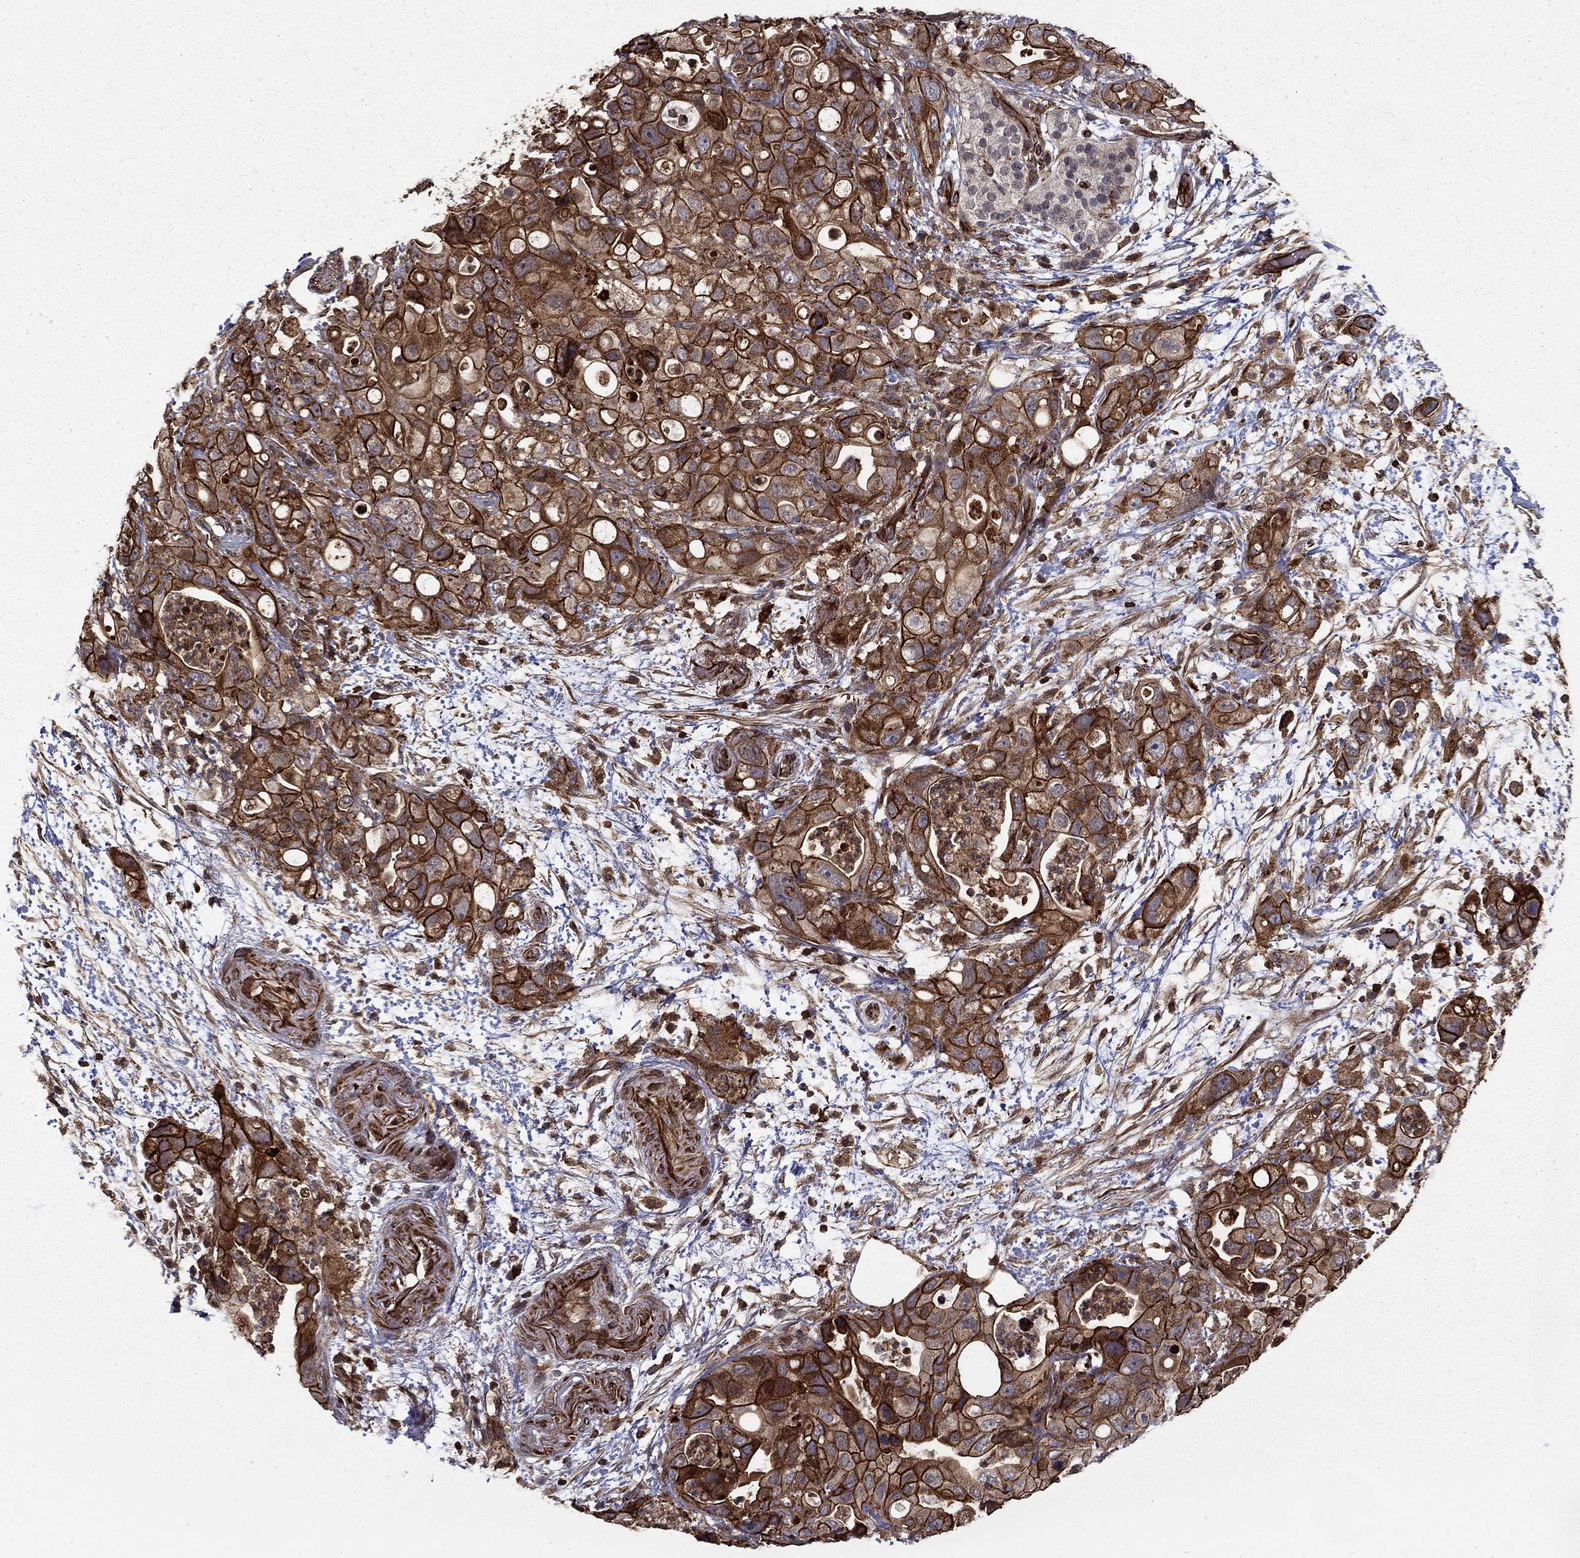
{"staining": {"intensity": "strong", "quantity": "25%-75%", "location": "cytoplasmic/membranous"}, "tissue": "pancreatic cancer", "cell_type": "Tumor cells", "image_type": "cancer", "snomed": [{"axis": "morphology", "description": "Adenocarcinoma, NOS"}, {"axis": "topography", "description": "Pancreas"}], "caption": "A brown stain highlights strong cytoplasmic/membranous expression of a protein in pancreatic cancer tumor cells.", "gene": "ADM", "patient": {"sex": "female", "age": 72}}